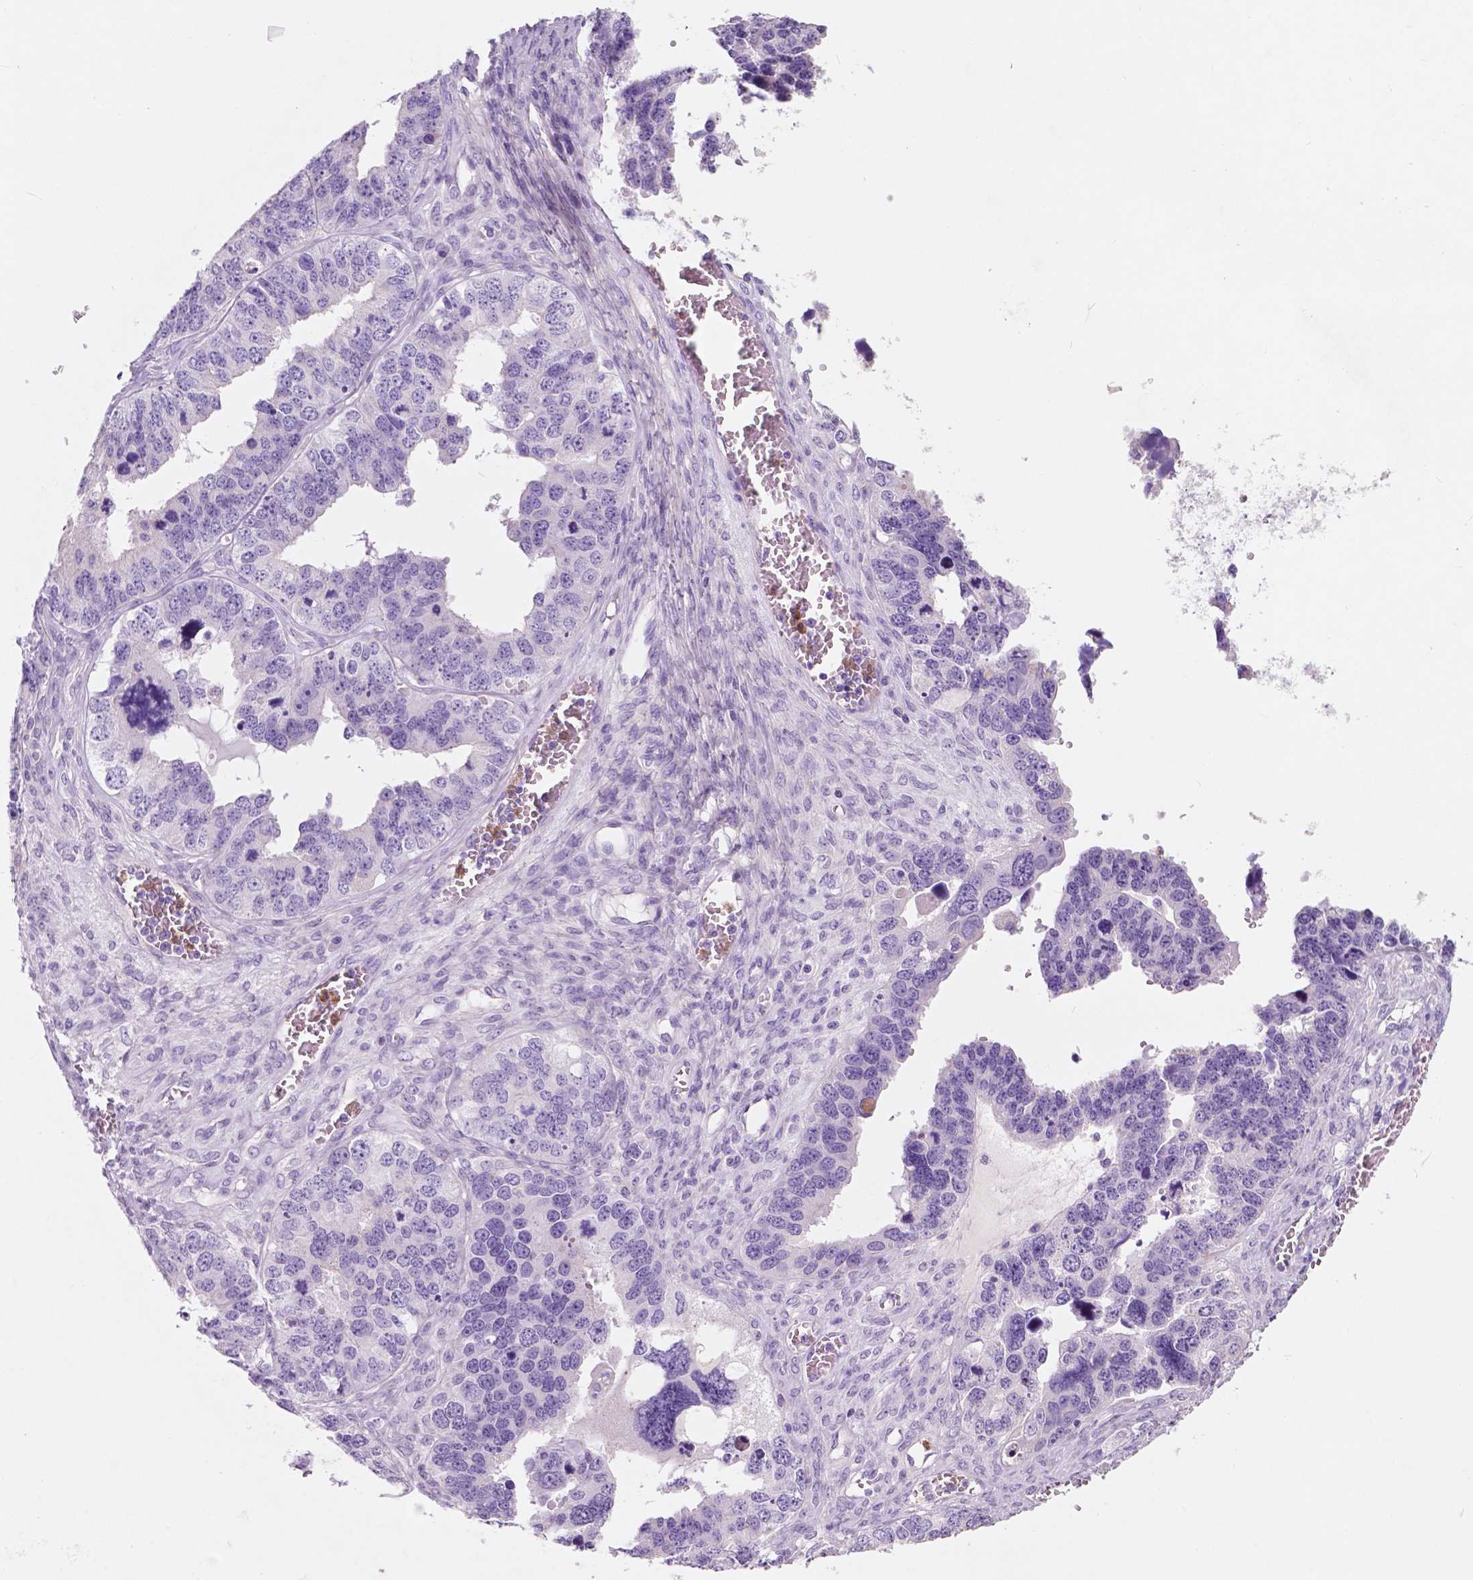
{"staining": {"intensity": "negative", "quantity": "none", "location": "none"}, "tissue": "ovarian cancer", "cell_type": "Tumor cells", "image_type": "cancer", "snomed": [{"axis": "morphology", "description": "Cystadenocarcinoma, serous, NOS"}, {"axis": "topography", "description": "Ovary"}], "caption": "Micrograph shows no significant protein expression in tumor cells of ovarian cancer (serous cystadenocarcinoma).", "gene": "CUZD1", "patient": {"sex": "female", "age": 76}}